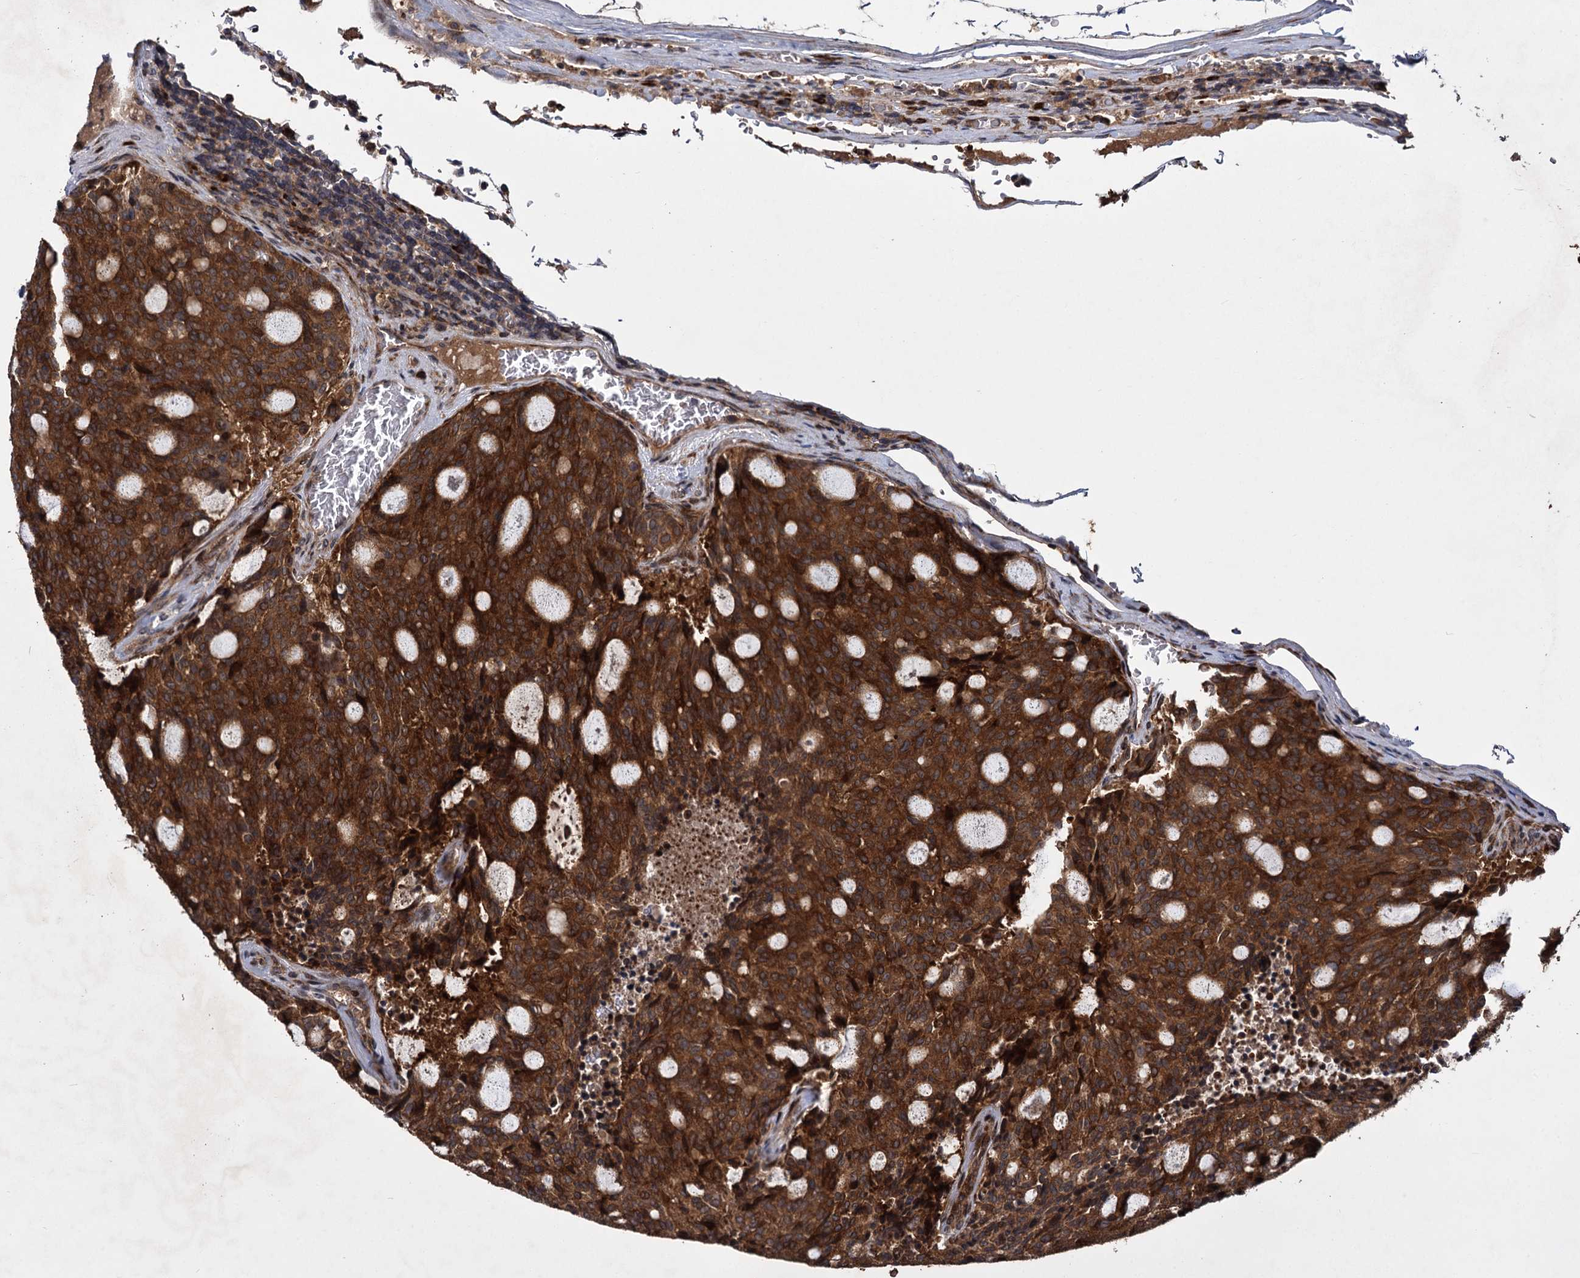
{"staining": {"intensity": "strong", "quantity": ">75%", "location": "cytoplasmic/membranous"}, "tissue": "carcinoid", "cell_type": "Tumor cells", "image_type": "cancer", "snomed": [{"axis": "morphology", "description": "Carcinoid, malignant, NOS"}, {"axis": "topography", "description": "Pancreas"}], "caption": "The micrograph exhibits staining of carcinoid, revealing strong cytoplasmic/membranous protein expression (brown color) within tumor cells.", "gene": "INPPL1", "patient": {"sex": "female", "age": 54}}